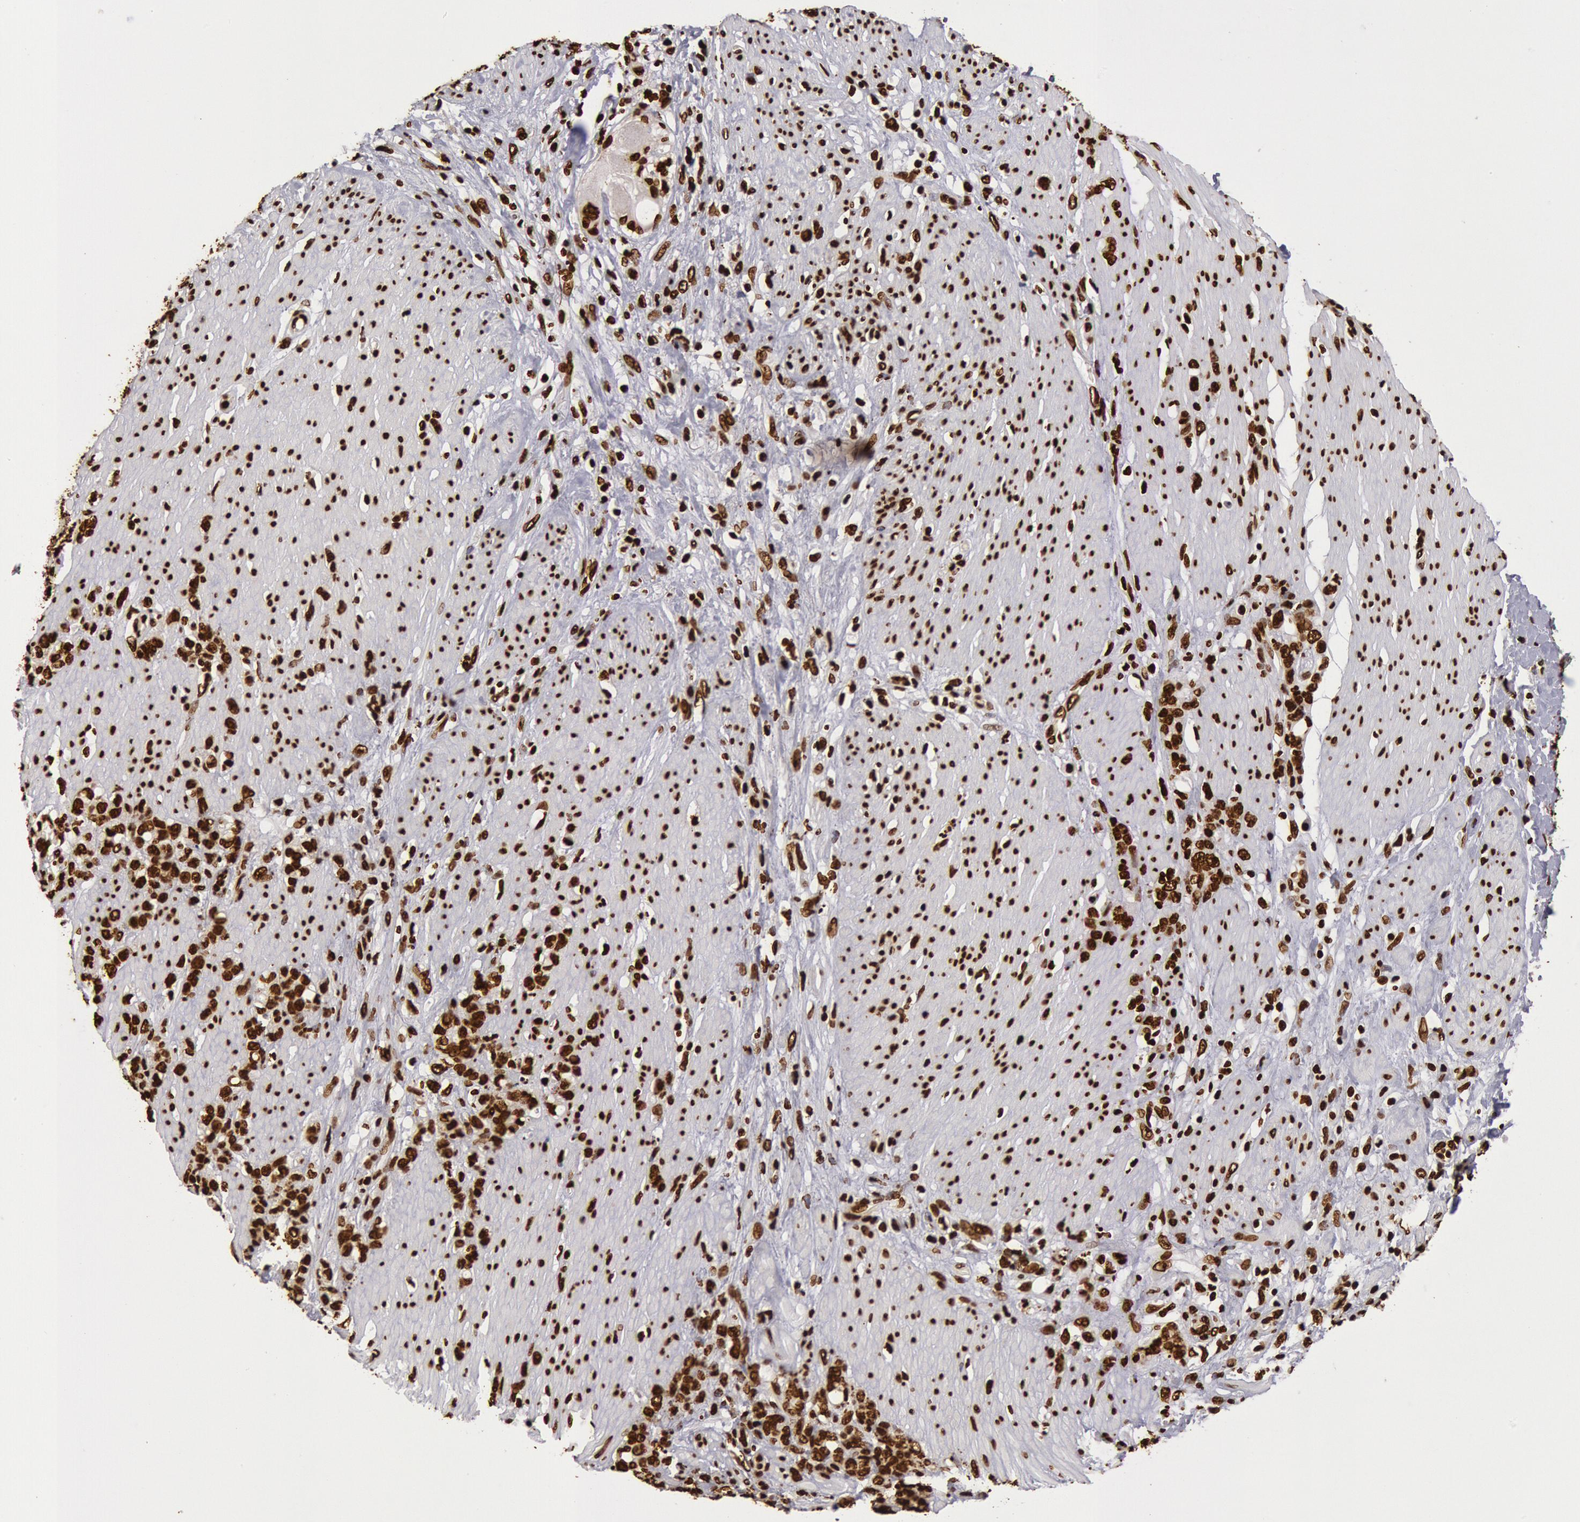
{"staining": {"intensity": "strong", "quantity": ">75%", "location": "nuclear"}, "tissue": "stomach cancer", "cell_type": "Tumor cells", "image_type": "cancer", "snomed": [{"axis": "morphology", "description": "Adenocarcinoma, NOS"}, {"axis": "topography", "description": "Stomach, lower"}], "caption": "Stomach cancer (adenocarcinoma) stained with DAB (3,3'-diaminobenzidine) IHC displays high levels of strong nuclear expression in approximately >75% of tumor cells. Immunohistochemistry stains the protein of interest in brown and the nuclei are stained blue.", "gene": "H3-4", "patient": {"sex": "male", "age": 88}}